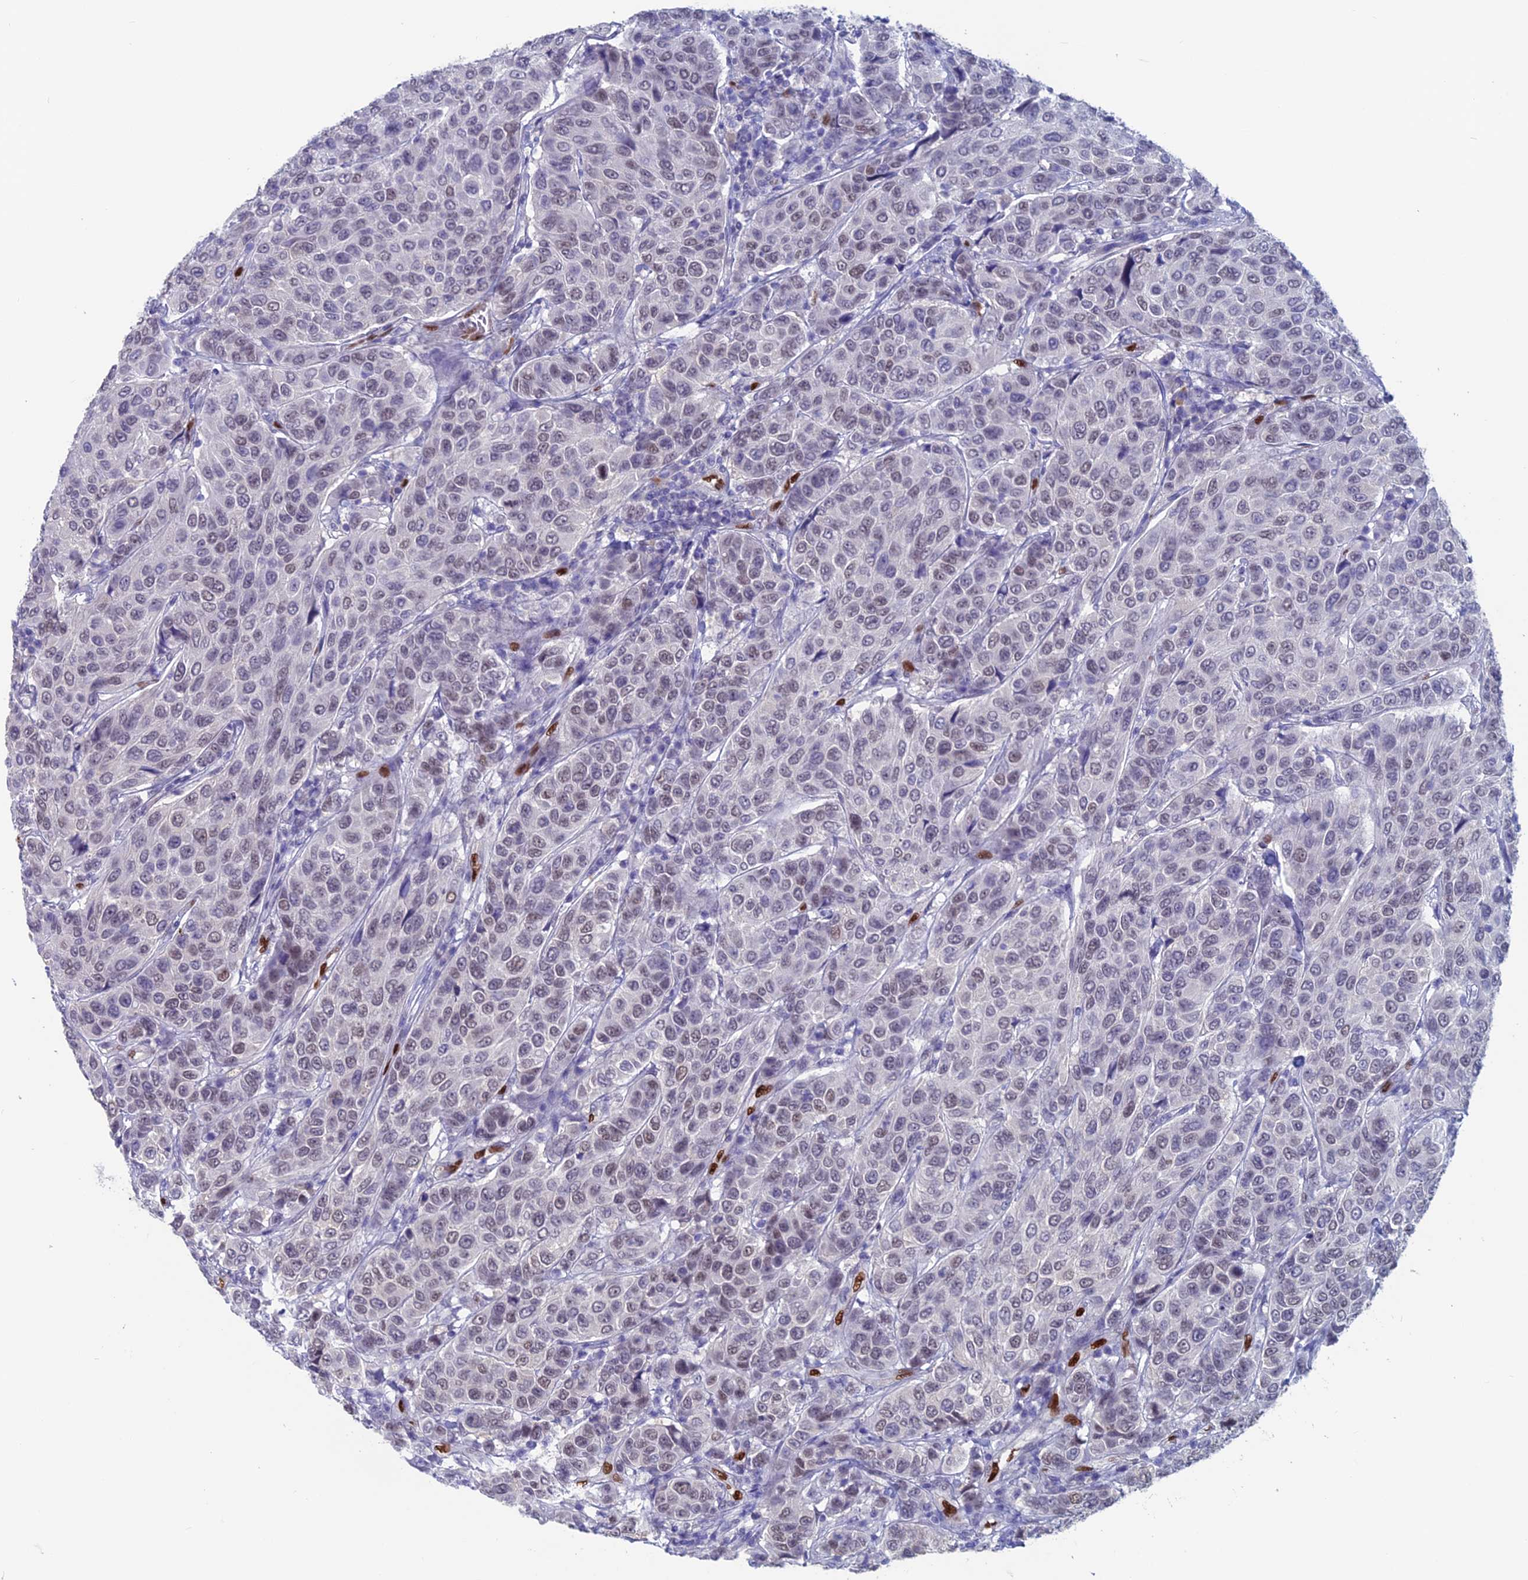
{"staining": {"intensity": "weak", "quantity": "<25%", "location": "nuclear"}, "tissue": "breast cancer", "cell_type": "Tumor cells", "image_type": "cancer", "snomed": [{"axis": "morphology", "description": "Duct carcinoma"}, {"axis": "topography", "description": "Breast"}], "caption": "IHC image of neoplastic tissue: human breast cancer (infiltrating ductal carcinoma) stained with DAB demonstrates no significant protein expression in tumor cells.", "gene": "NOL4L", "patient": {"sex": "female", "age": 55}}